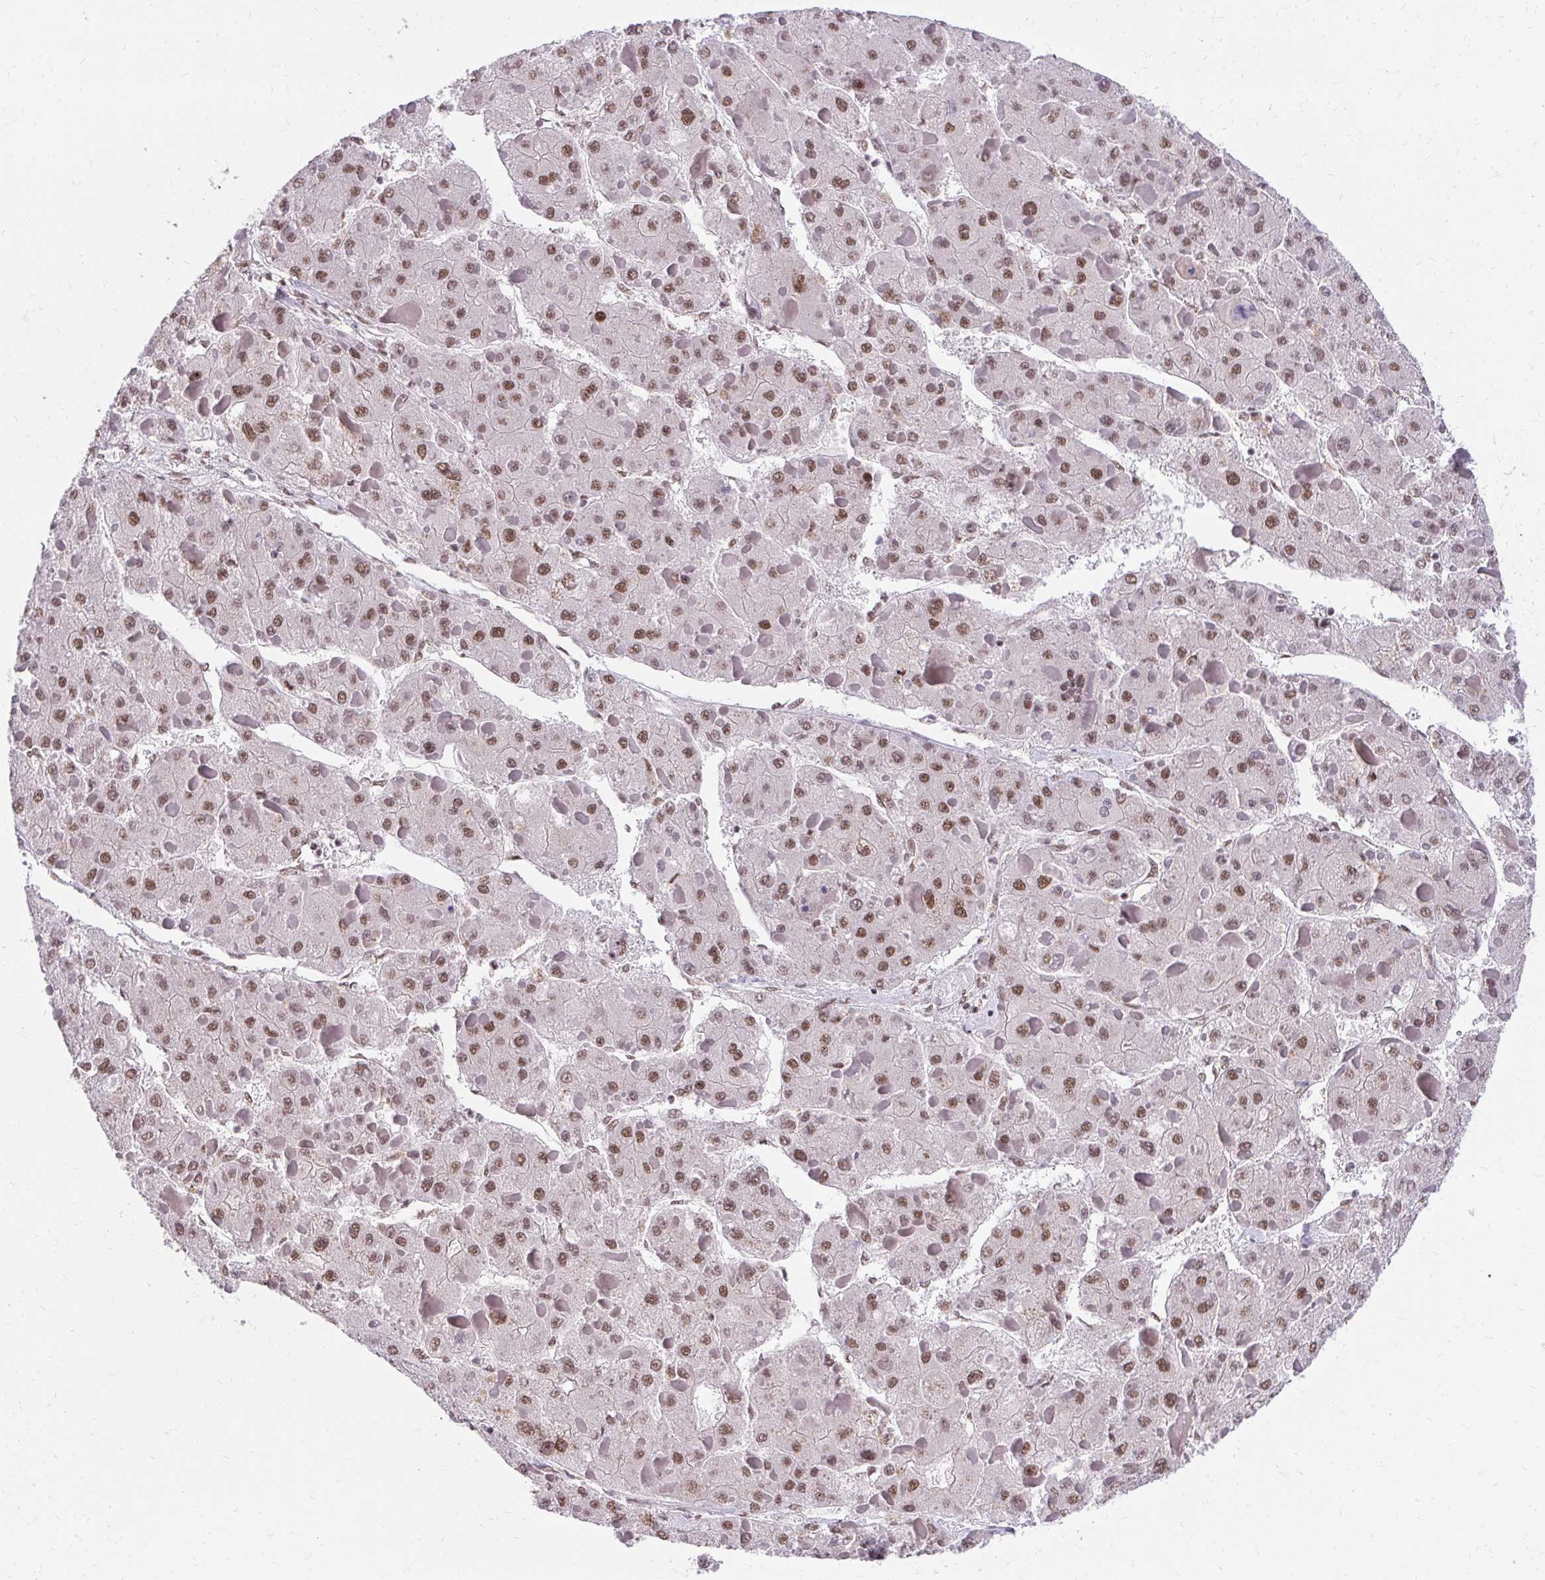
{"staining": {"intensity": "moderate", "quantity": ">75%", "location": "nuclear"}, "tissue": "liver cancer", "cell_type": "Tumor cells", "image_type": "cancer", "snomed": [{"axis": "morphology", "description": "Carcinoma, Hepatocellular, NOS"}, {"axis": "topography", "description": "Liver"}], "caption": "Immunohistochemical staining of human liver cancer (hepatocellular carcinoma) exhibits medium levels of moderate nuclear positivity in about >75% of tumor cells.", "gene": "SYNE4", "patient": {"sex": "female", "age": 73}}